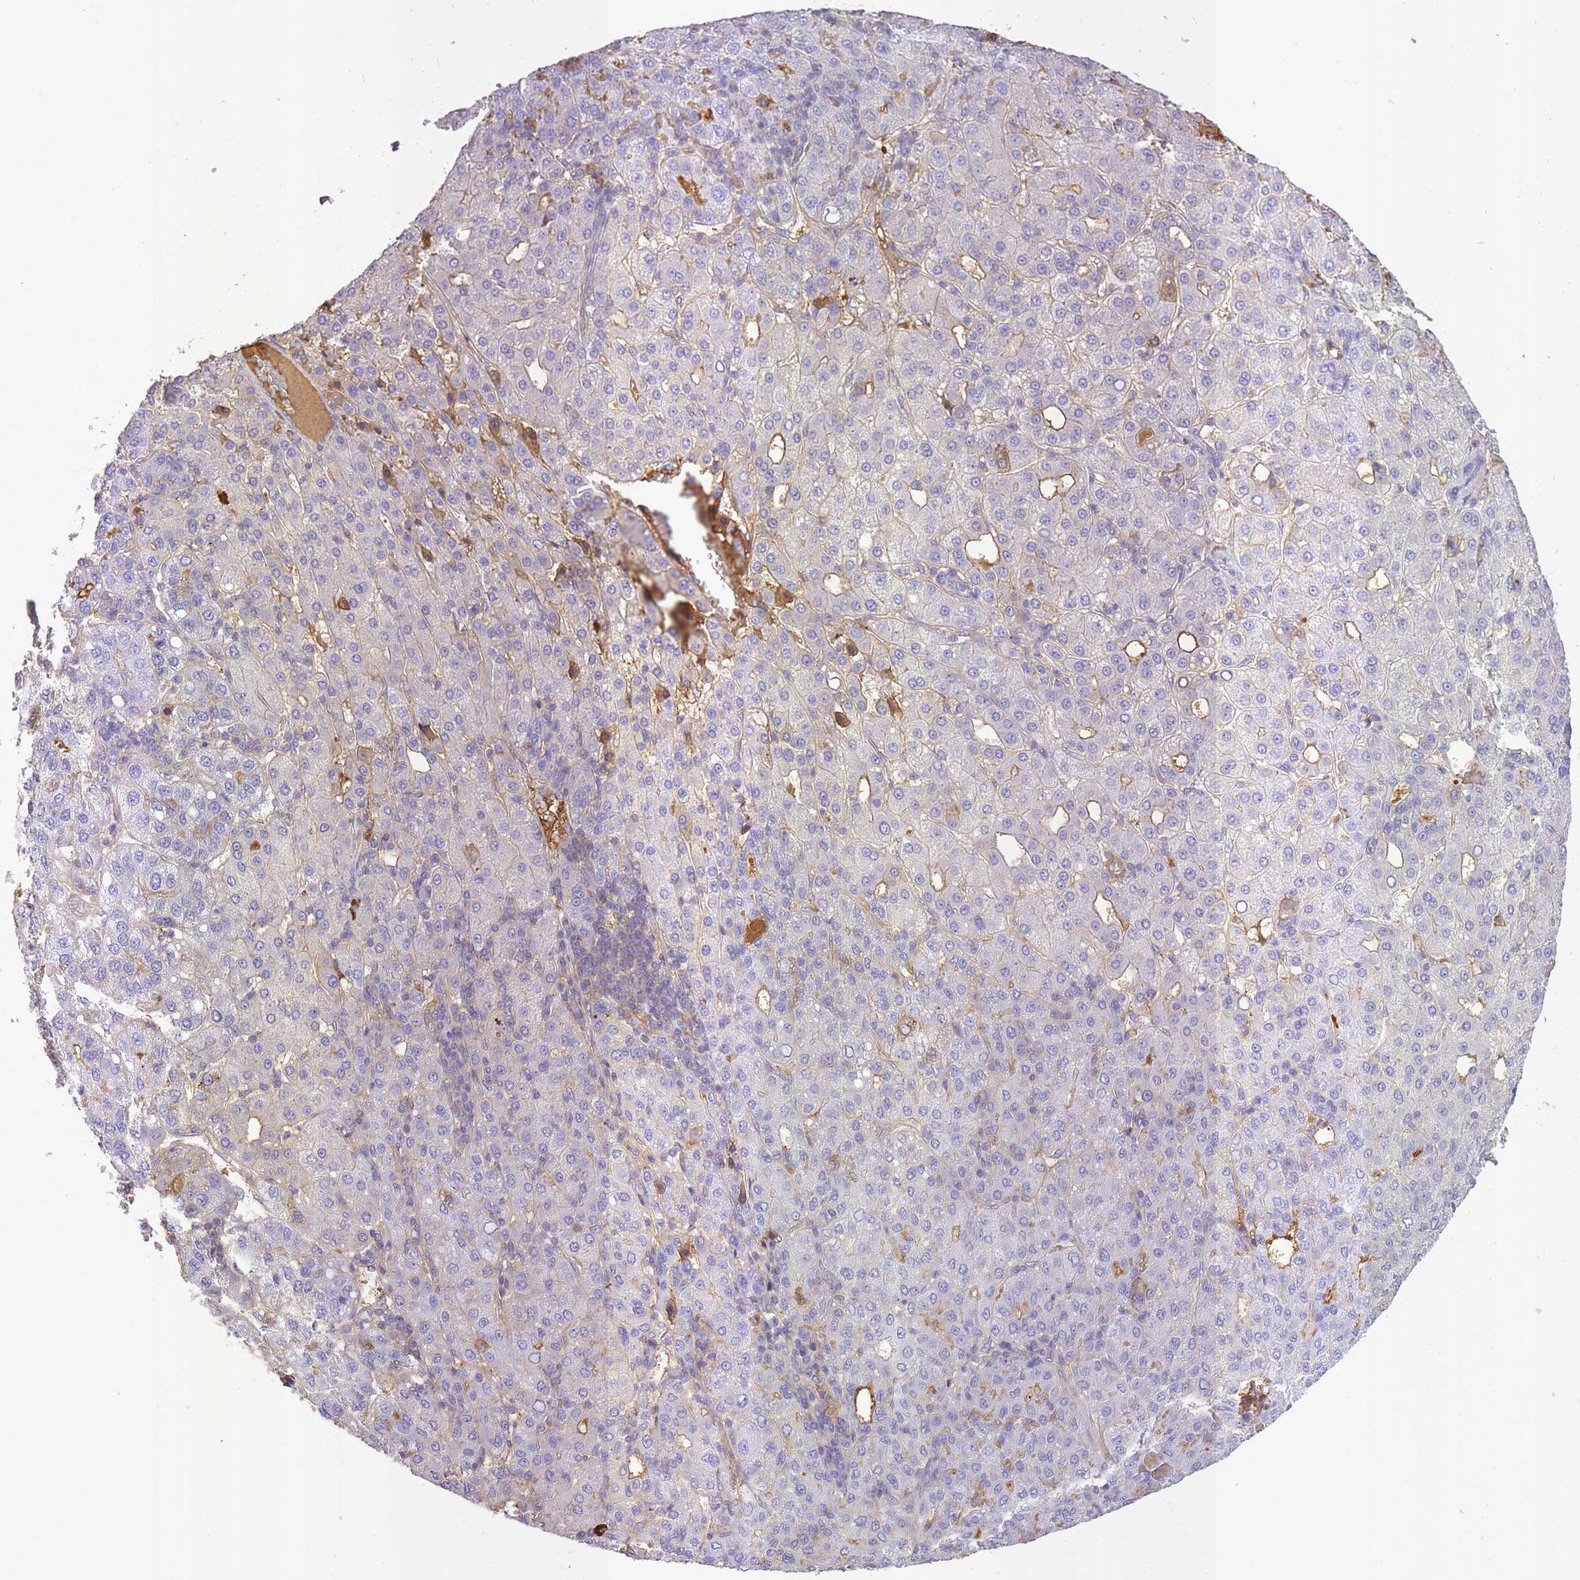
{"staining": {"intensity": "negative", "quantity": "none", "location": "none"}, "tissue": "liver cancer", "cell_type": "Tumor cells", "image_type": "cancer", "snomed": [{"axis": "morphology", "description": "Carcinoma, Hepatocellular, NOS"}, {"axis": "topography", "description": "Liver"}], "caption": "An IHC histopathology image of liver cancer is shown. There is no staining in tumor cells of liver cancer.", "gene": "IGKV1D-42", "patient": {"sex": "male", "age": 65}}